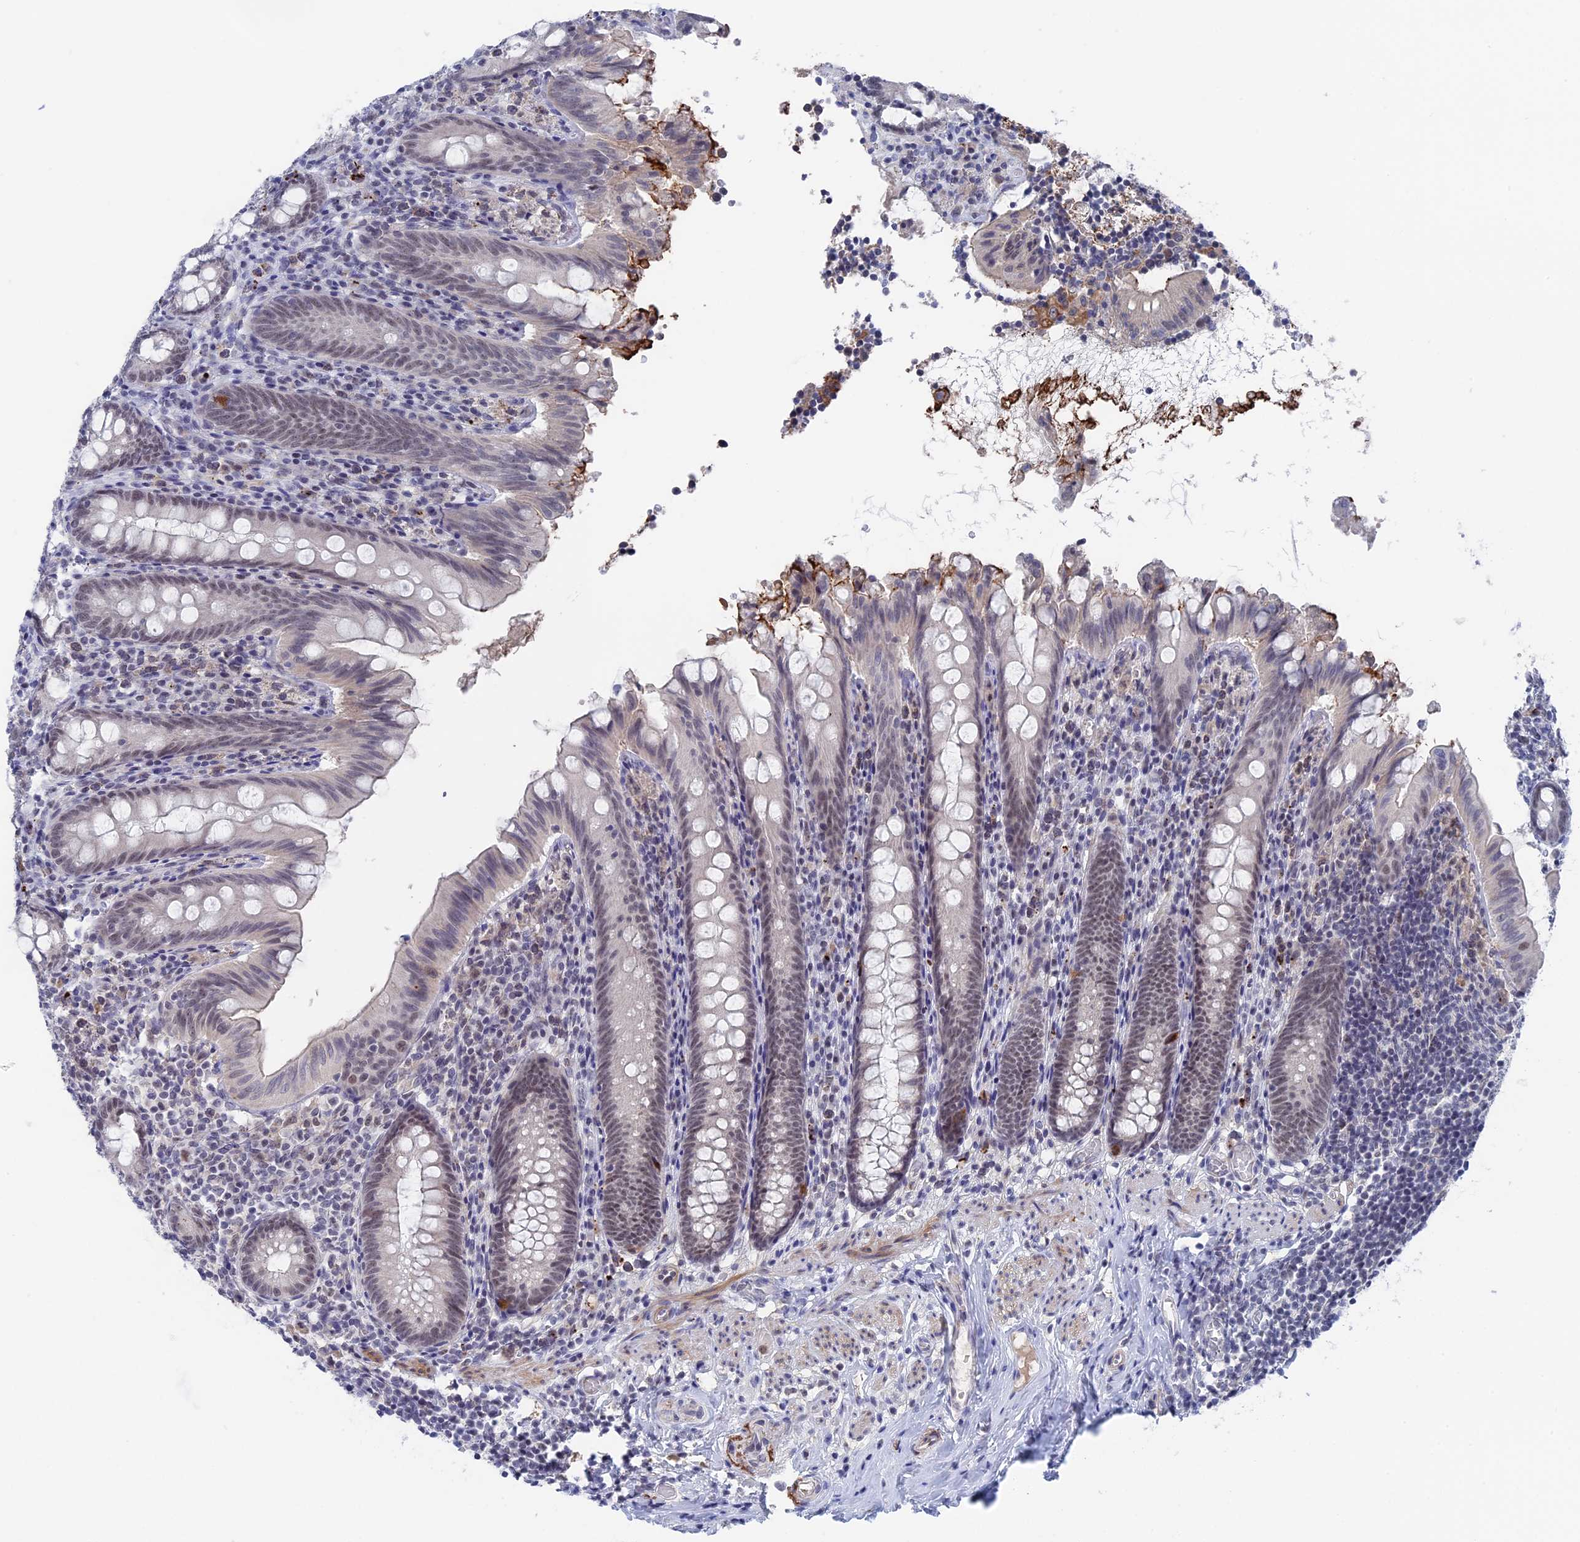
{"staining": {"intensity": "weak", "quantity": "25%-75%", "location": "nuclear"}, "tissue": "appendix", "cell_type": "Glandular cells", "image_type": "normal", "snomed": [{"axis": "morphology", "description": "Normal tissue, NOS"}, {"axis": "topography", "description": "Appendix"}], "caption": "Glandular cells reveal weak nuclear positivity in about 25%-75% of cells in benign appendix.", "gene": "BRD2", "patient": {"sex": "male", "age": 55}}